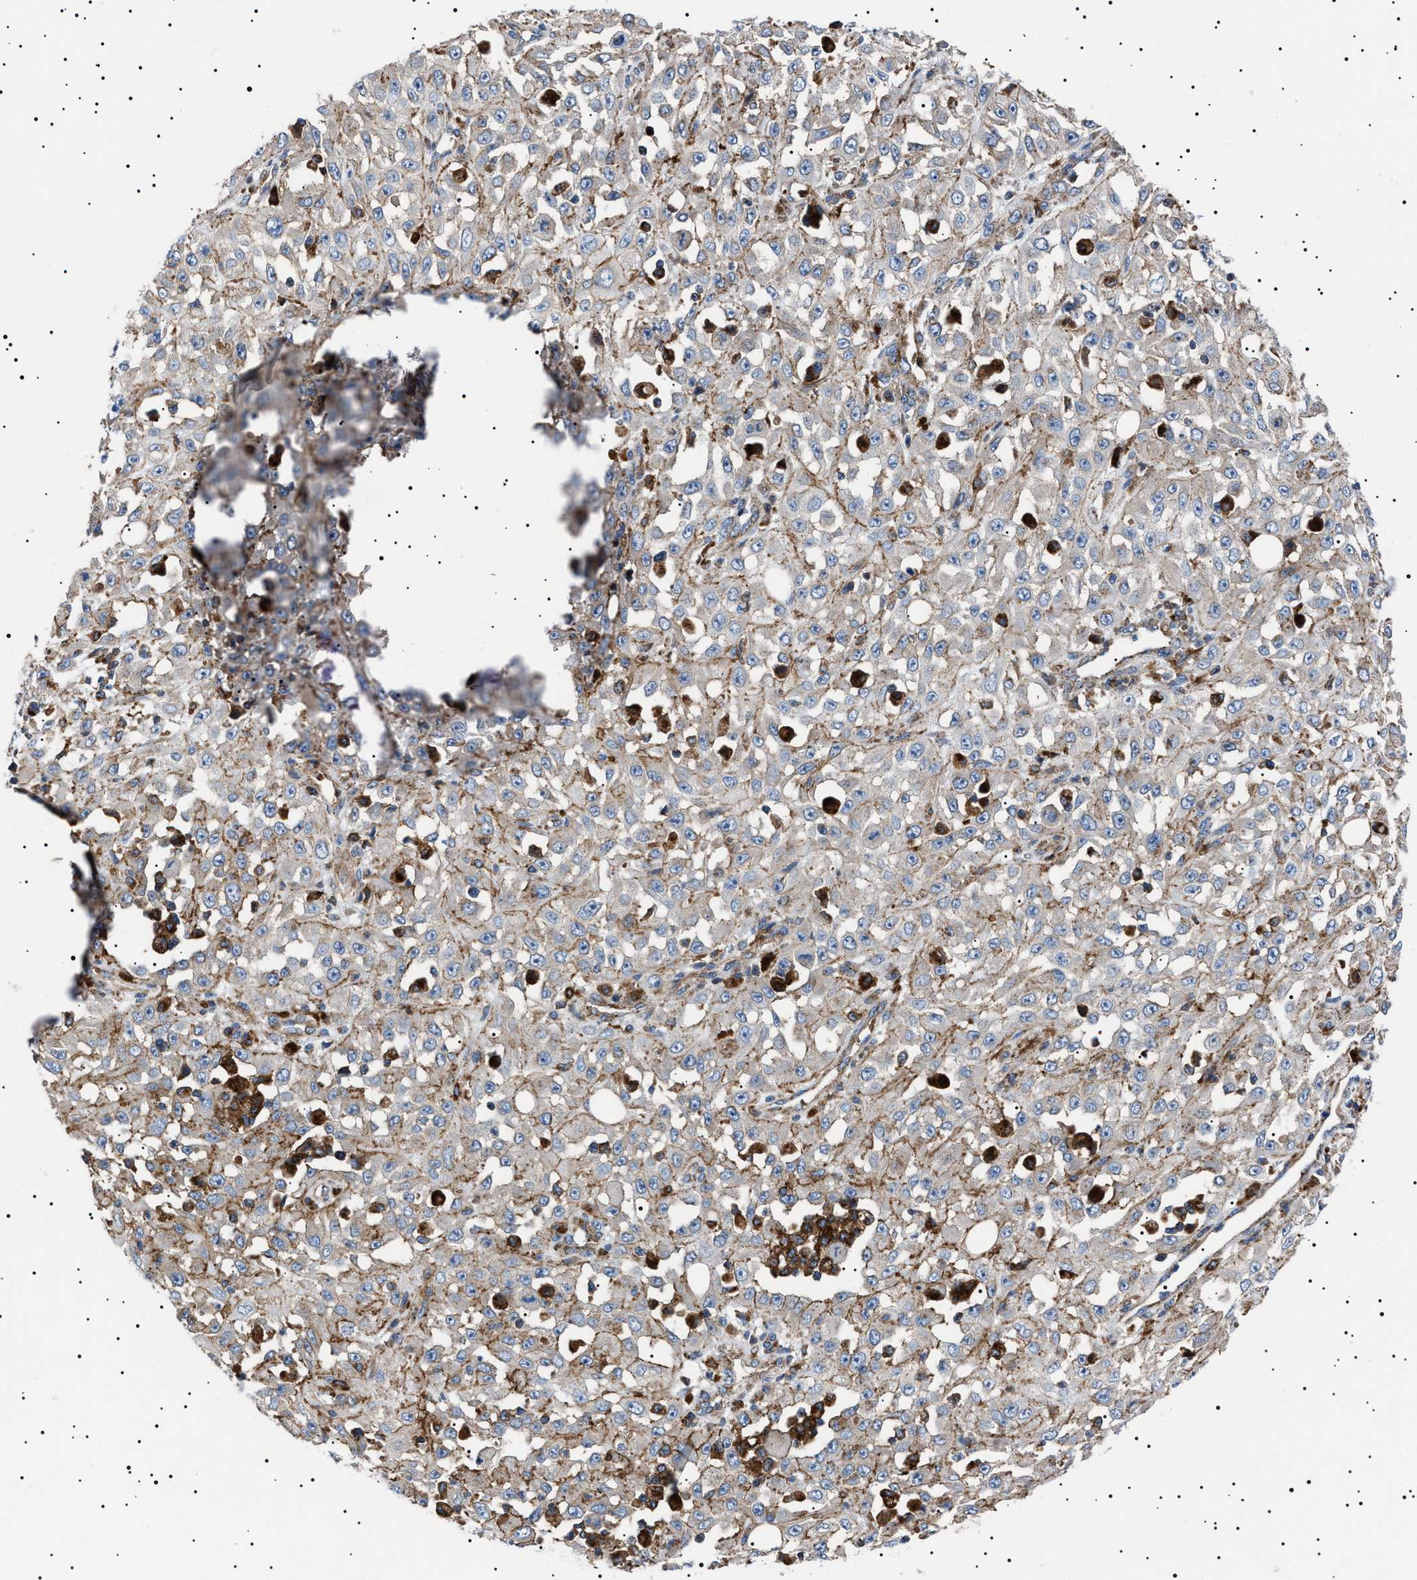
{"staining": {"intensity": "weak", "quantity": "25%-75%", "location": "cytoplasmic/membranous"}, "tissue": "skin cancer", "cell_type": "Tumor cells", "image_type": "cancer", "snomed": [{"axis": "morphology", "description": "Squamous cell carcinoma, NOS"}, {"axis": "morphology", "description": "Squamous cell carcinoma, metastatic, NOS"}, {"axis": "topography", "description": "Skin"}, {"axis": "topography", "description": "Lymph node"}], "caption": "DAB (3,3'-diaminobenzidine) immunohistochemical staining of skin cancer (metastatic squamous cell carcinoma) exhibits weak cytoplasmic/membranous protein positivity in about 25%-75% of tumor cells. (brown staining indicates protein expression, while blue staining denotes nuclei).", "gene": "NEU1", "patient": {"sex": "male", "age": 75}}